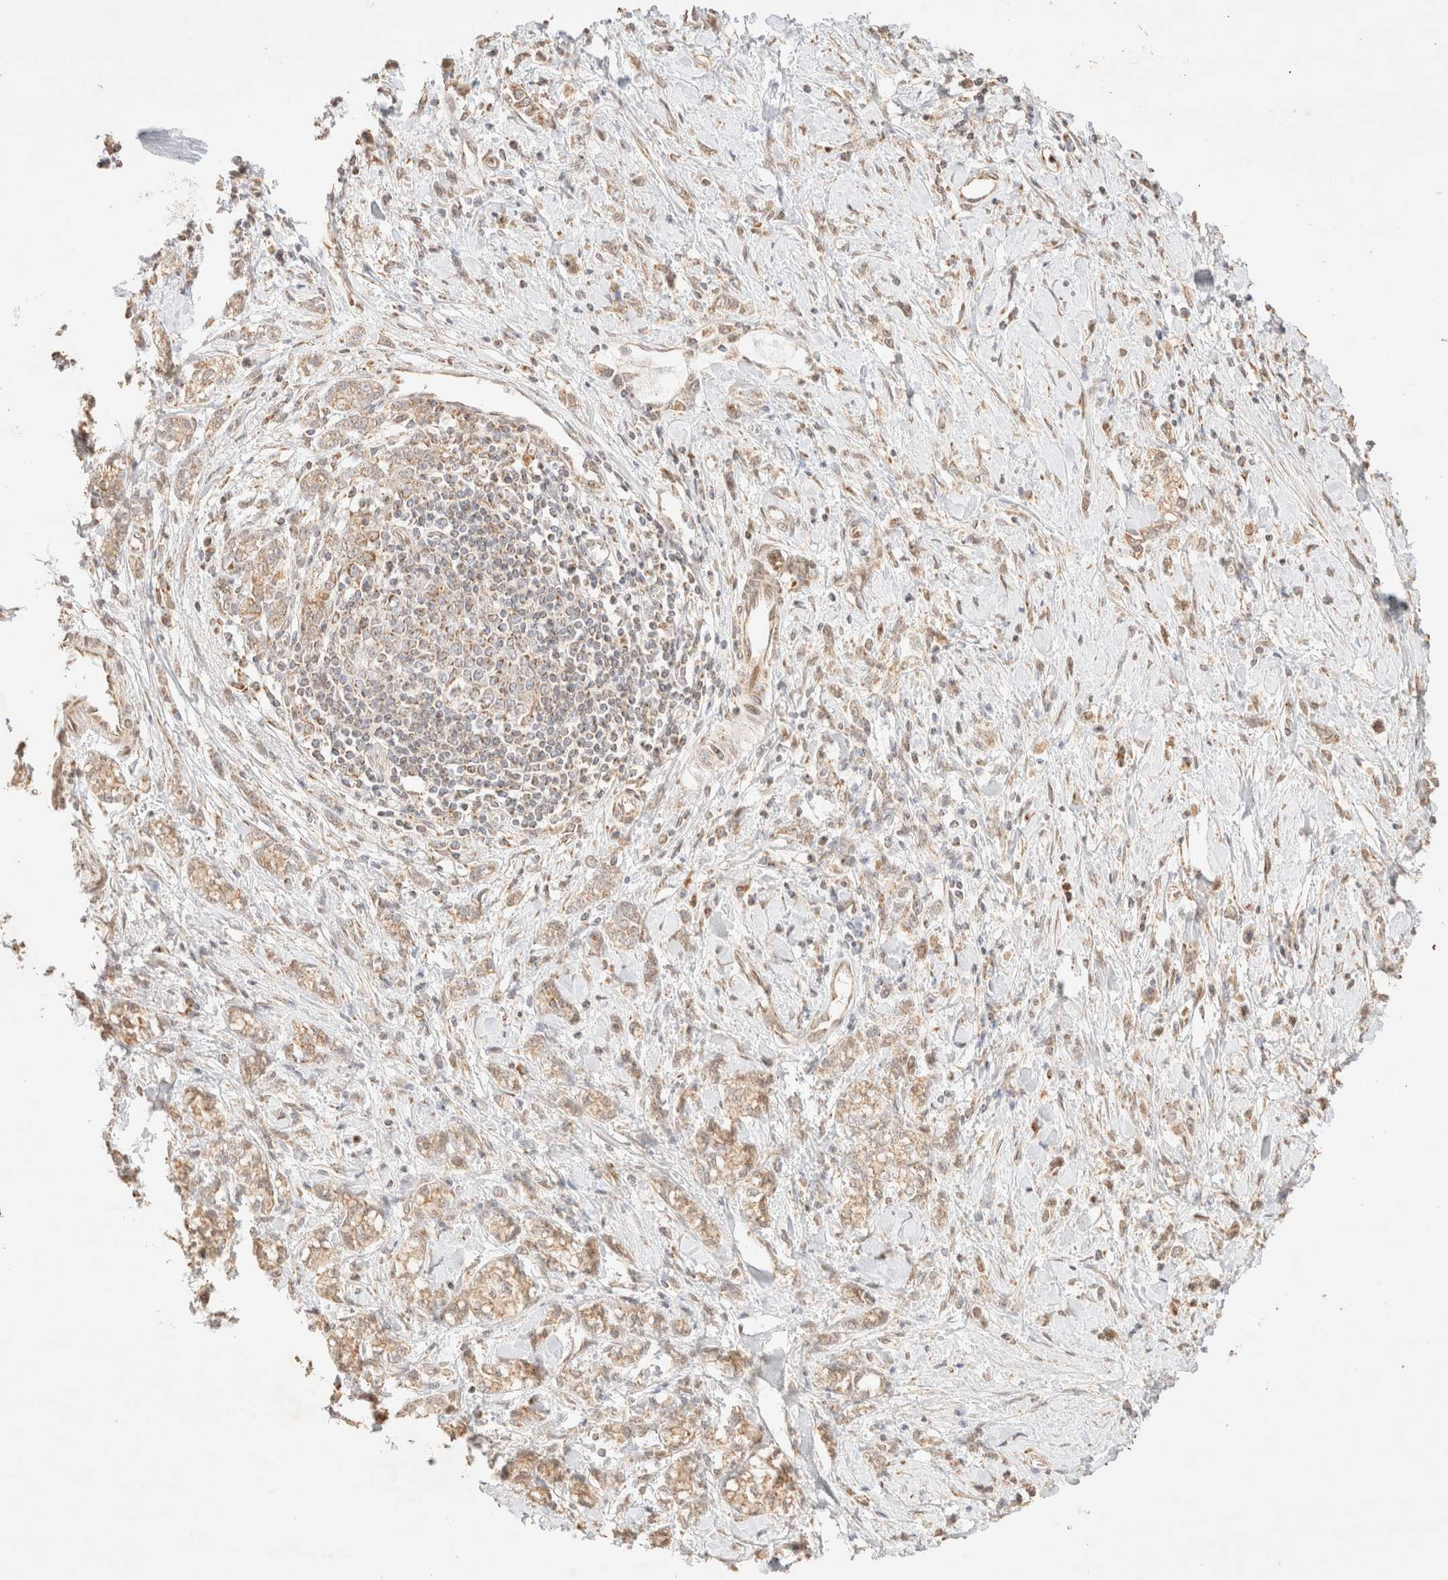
{"staining": {"intensity": "weak", "quantity": ">75%", "location": "cytoplasmic/membranous"}, "tissue": "stomach cancer", "cell_type": "Tumor cells", "image_type": "cancer", "snomed": [{"axis": "morphology", "description": "Adenocarcinoma, NOS"}, {"axis": "topography", "description": "Stomach"}], "caption": "The image exhibits a brown stain indicating the presence of a protein in the cytoplasmic/membranous of tumor cells in stomach cancer. (Stains: DAB in brown, nuclei in blue, Microscopy: brightfield microscopy at high magnification).", "gene": "TACO1", "patient": {"sex": "female", "age": 76}}